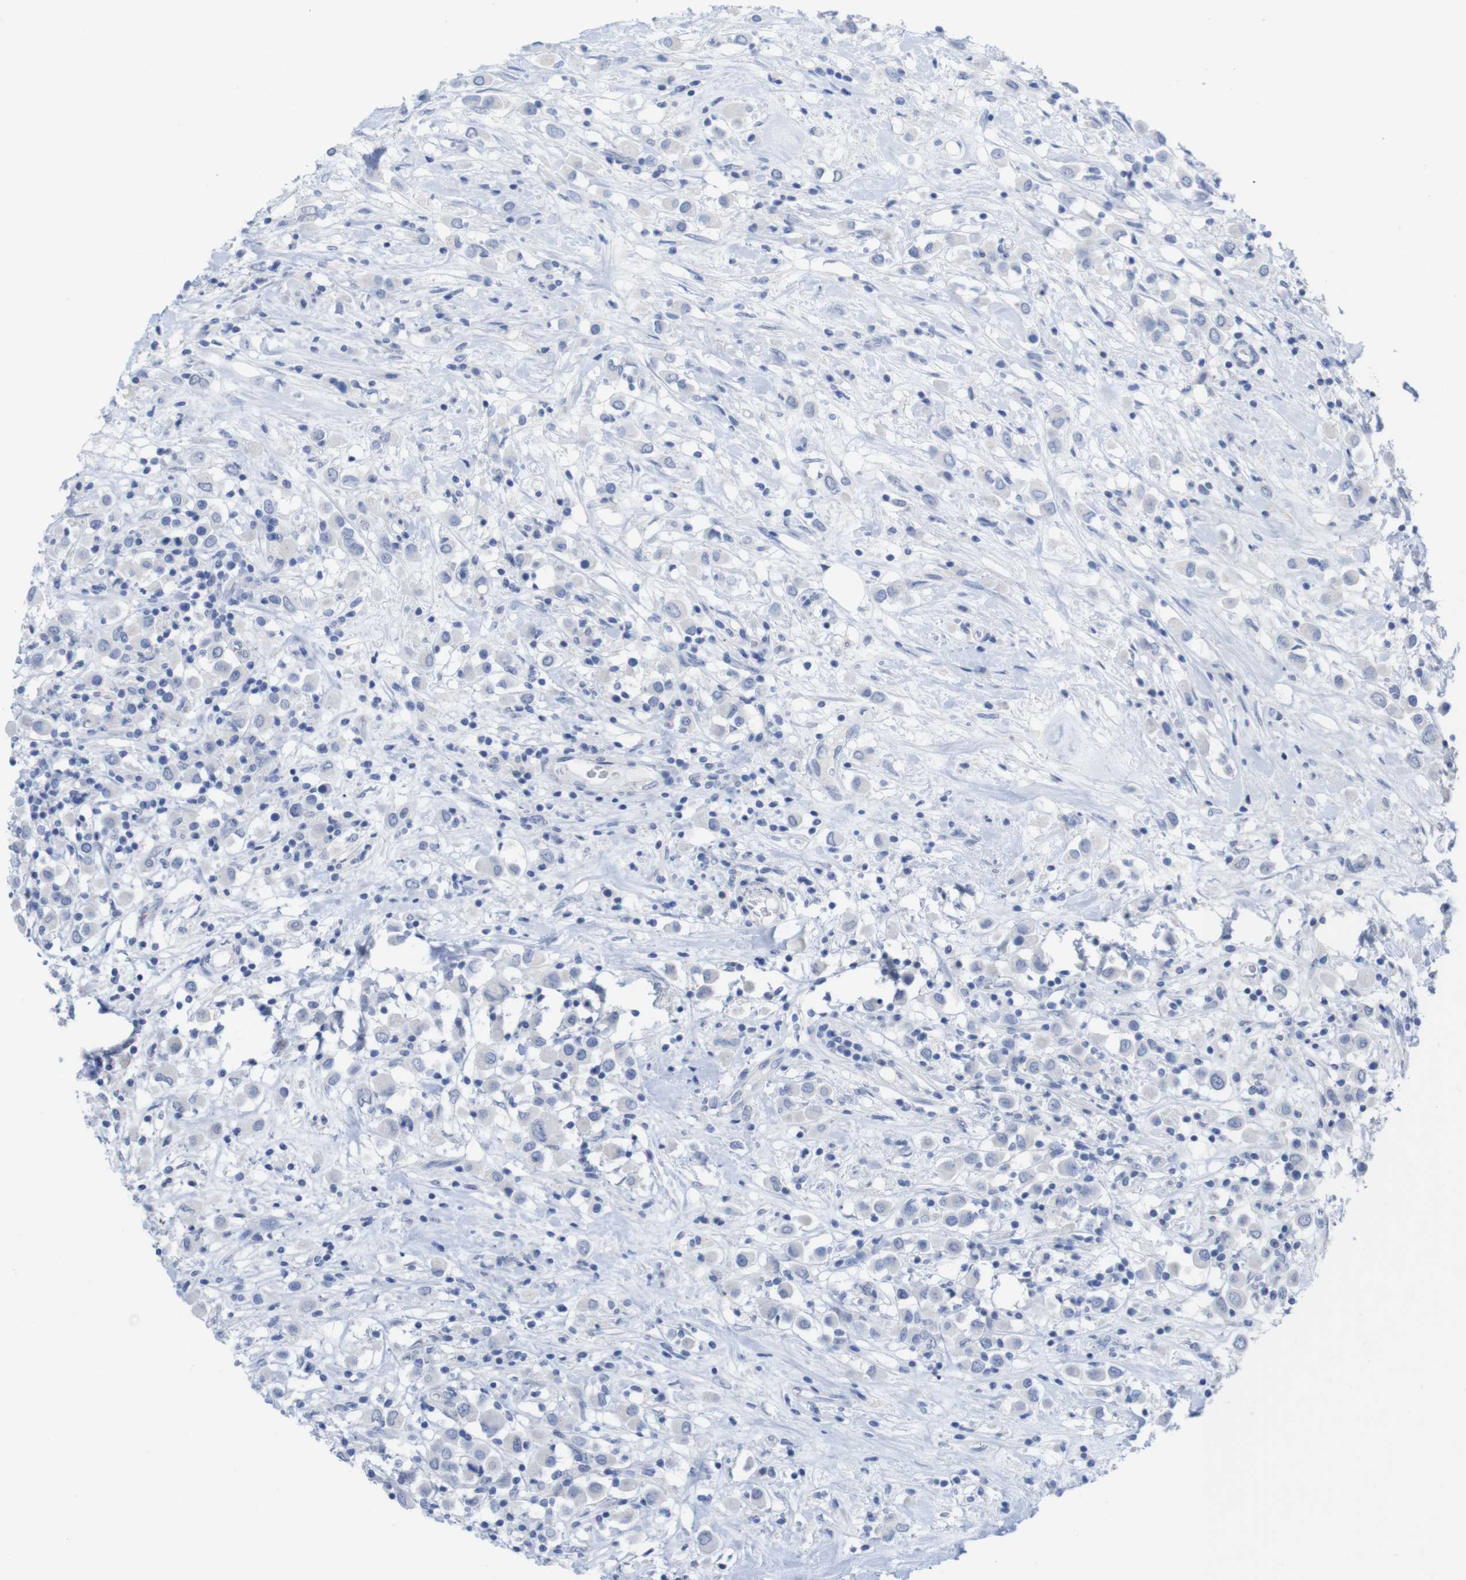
{"staining": {"intensity": "negative", "quantity": "none", "location": "none"}, "tissue": "breast cancer", "cell_type": "Tumor cells", "image_type": "cancer", "snomed": [{"axis": "morphology", "description": "Duct carcinoma"}, {"axis": "topography", "description": "Breast"}], "caption": "An immunohistochemistry (IHC) photomicrograph of breast cancer is shown. There is no staining in tumor cells of breast cancer. The staining was performed using DAB to visualize the protein expression in brown, while the nuclei were stained in blue with hematoxylin (Magnification: 20x).", "gene": "PNMA1", "patient": {"sex": "female", "age": 61}}